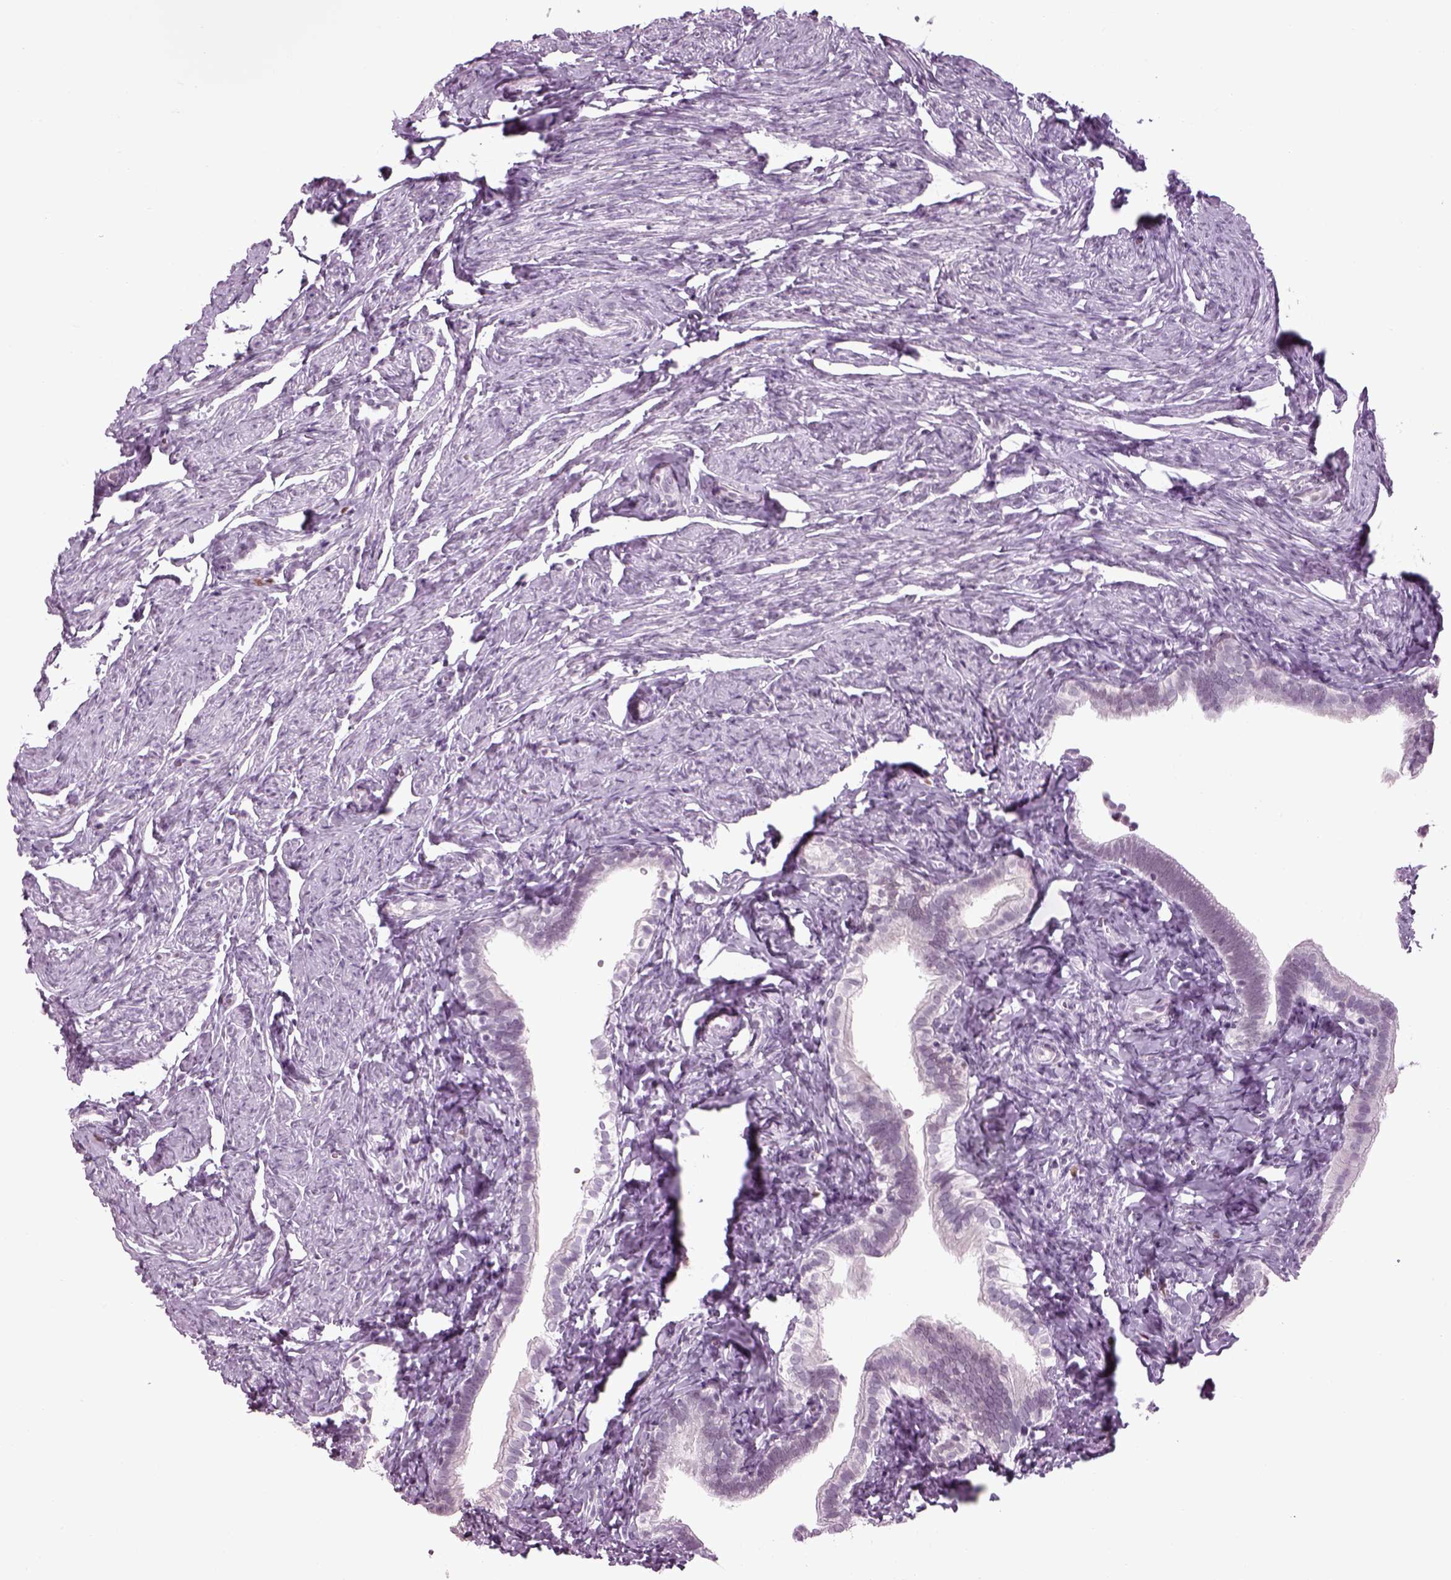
{"staining": {"intensity": "negative", "quantity": "none", "location": "none"}, "tissue": "fallopian tube", "cell_type": "Glandular cells", "image_type": "normal", "snomed": [{"axis": "morphology", "description": "Normal tissue, NOS"}, {"axis": "topography", "description": "Fallopian tube"}], "caption": "Glandular cells are negative for brown protein staining in benign fallopian tube. Nuclei are stained in blue.", "gene": "KCNG2", "patient": {"sex": "female", "age": 41}}